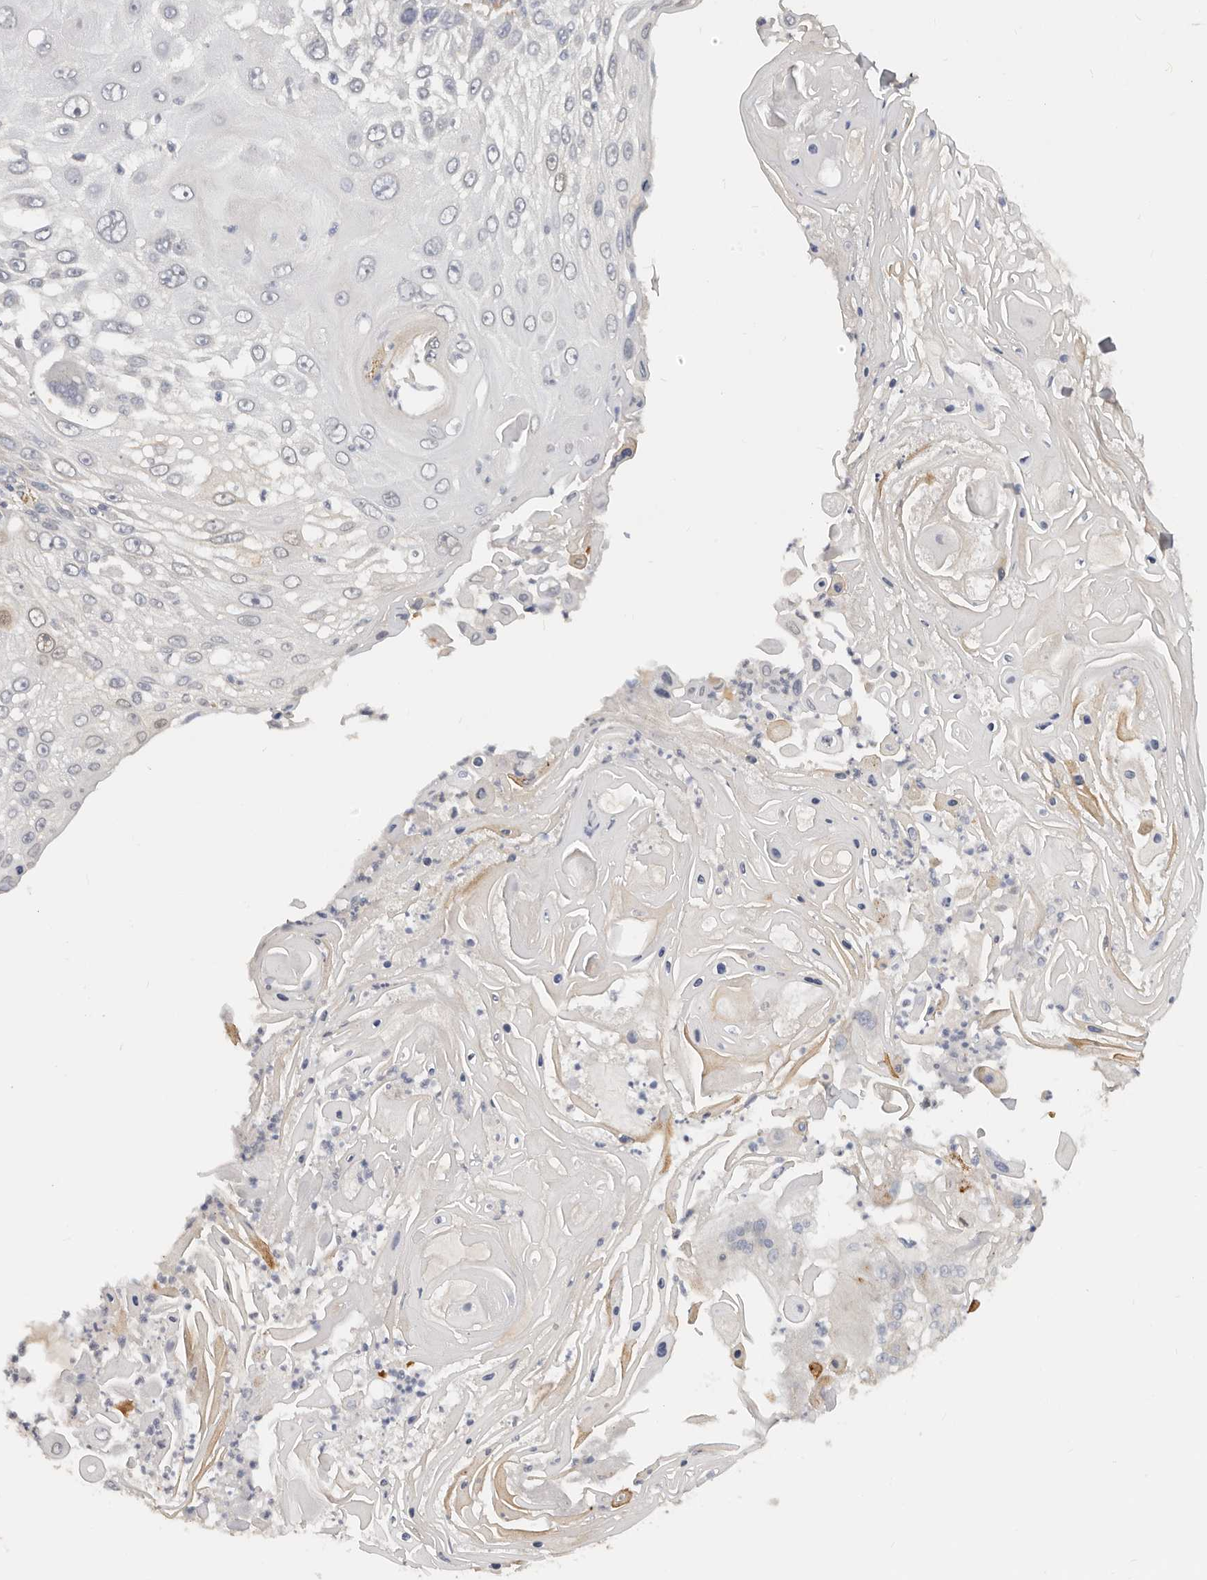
{"staining": {"intensity": "negative", "quantity": "none", "location": "none"}, "tissue": "skin cancer", "cell_type": "Tumor cells", "image_type": "cancer", "snomed": [{"axis": "morphology", "description": "Squamous cell carcinoma, NOS"}, {"axis": "topography", "description": "Skin"}], "caption": "Immunohistochemistry (IHC) histopathology image of skin squamous cell carcinoma stained for a protein (brown), which shows no positivity in tumor cells.", "gene": "RABAC1", "patient": {"sex": "female", "age": 44}}